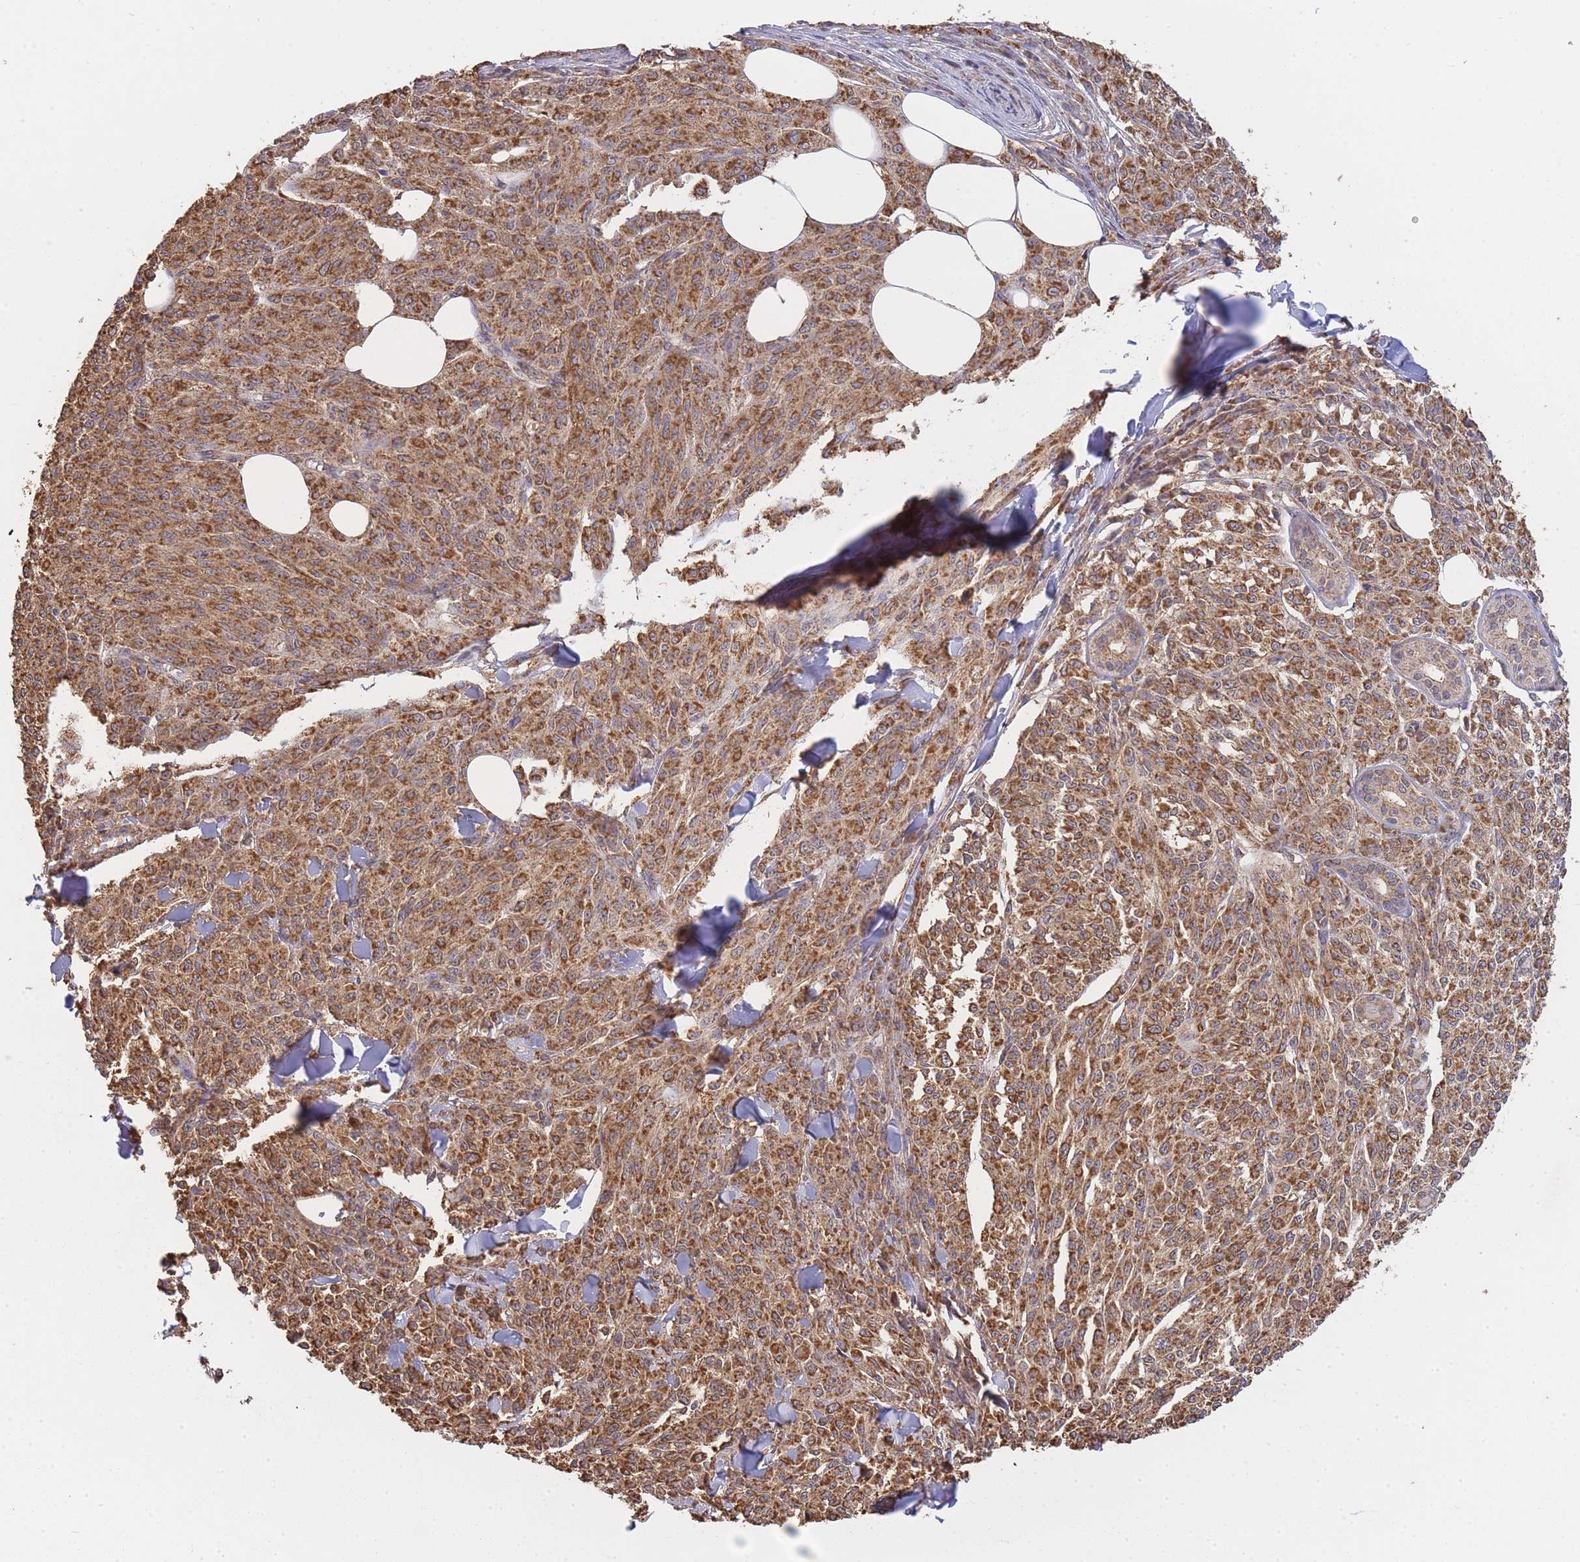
{"staining": {"intensity": "strong", "quantity": ">75%", "location": "cytoplasmic/membranous"}, "tissue": "melanoma", "cell_type": "Tumor cells", "image_type": "cancer", "snomed": [{"axis": "morphology", "description": "Malignant melanoma, NOS"}, {"axis": "topography", "description": "Skin"}], "caption": "Melanoma stained for a protein displays strong cytoplasmic/membranous positivity in tumor cells.", "gene": "METRN", "patient": {"sex": "female", "age": 52}}